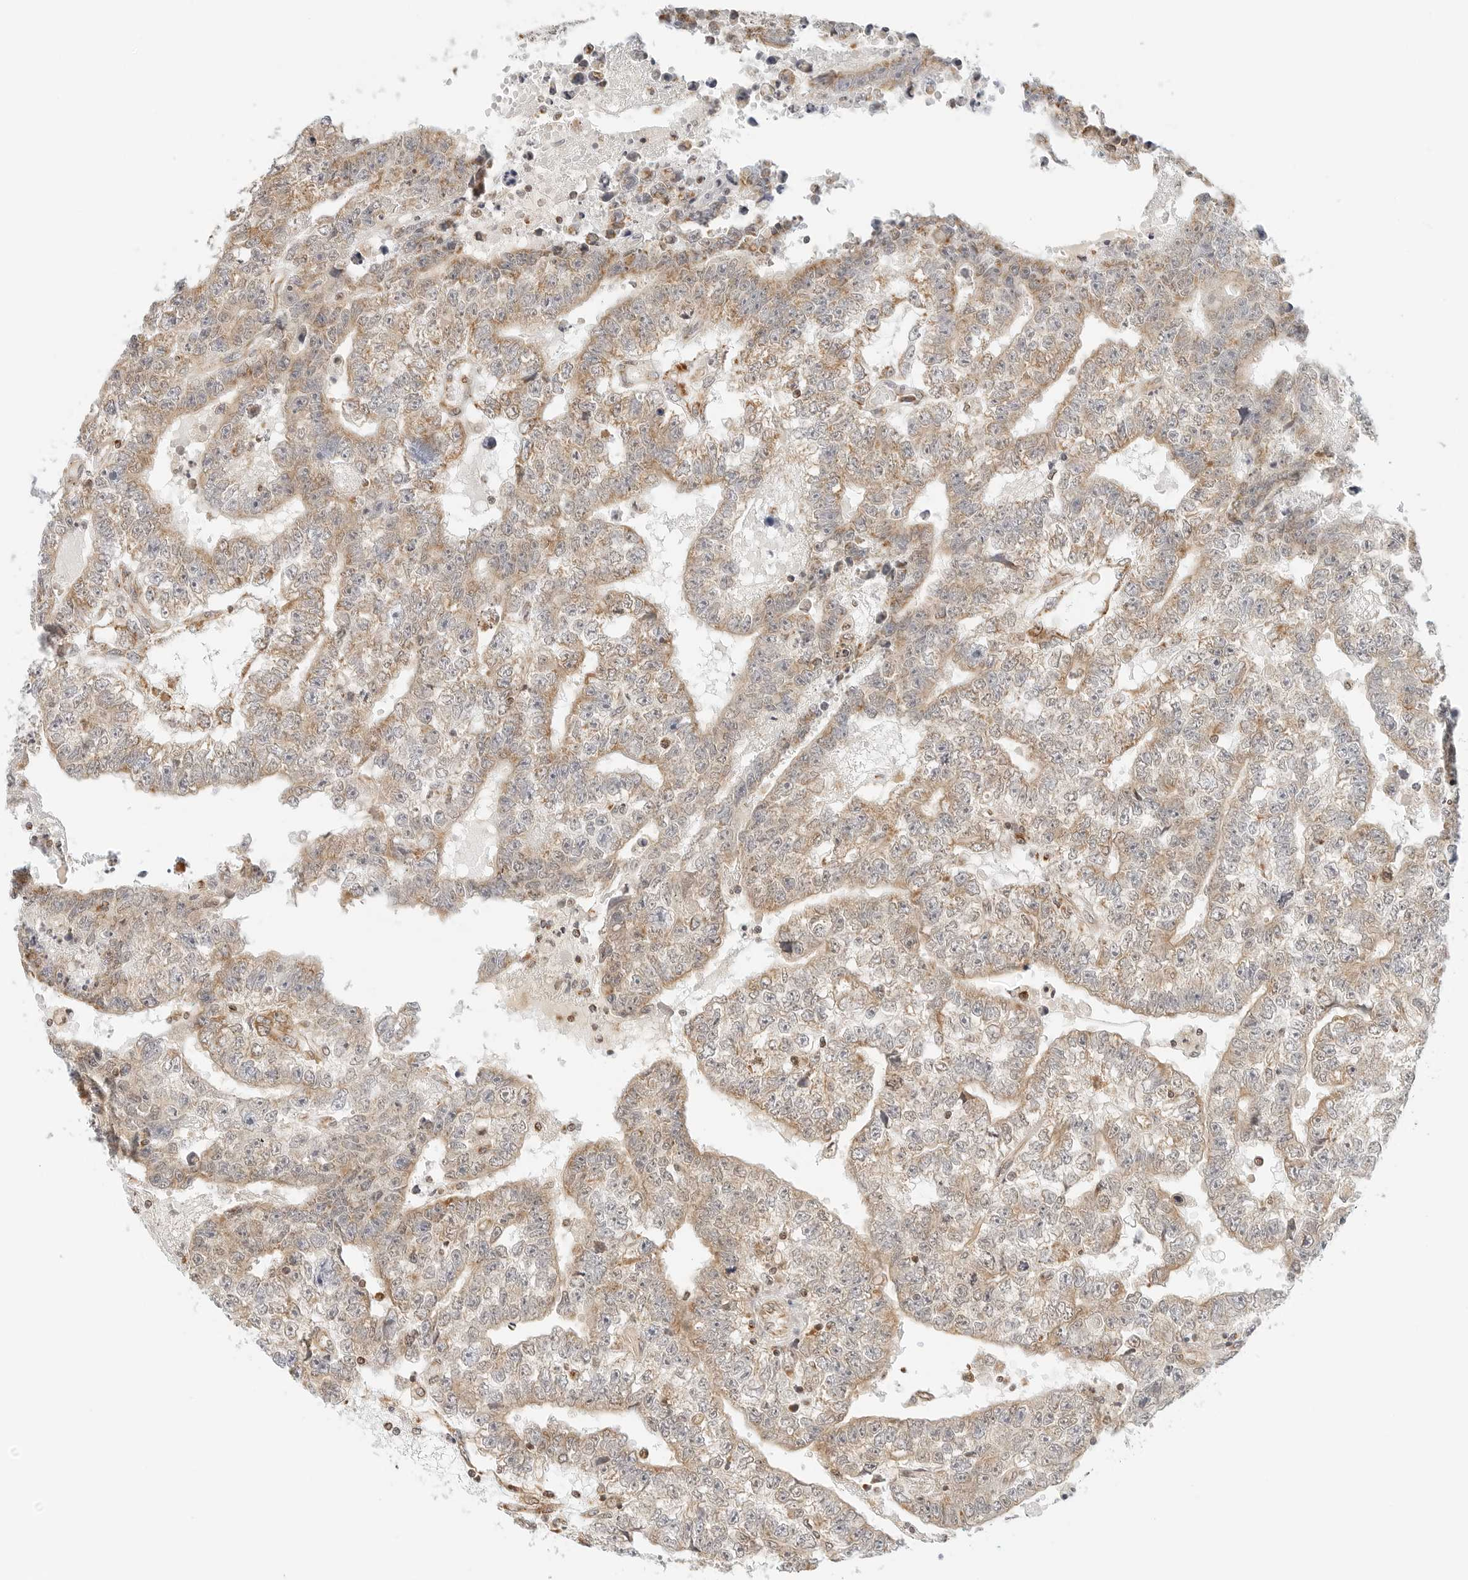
{"staining": {"intensity": "weak", "quantity": "25%-75%", "location": "cytoplasmic/membranous"}, "tissue": "testis cancer", "cell_type": "Tumor cells", "image_type": "cancer", "snomed": [{"axis": "morphology", "description": "Carcinoma, Embryonal, NOS"}, {"axis": "topography", "description": "Testis"}], "caption": "Immunohistochemistry (IHC) (DAB (3,3'-diaminobenzidine)) staining of human embryonal carcinoma (testis) reveals weak cytoplasmic/membranous protein expression in approximately 25%-75% of tumor cells.", "gene": "ATL1", "patient": {"sex": "male", "age": 25}}